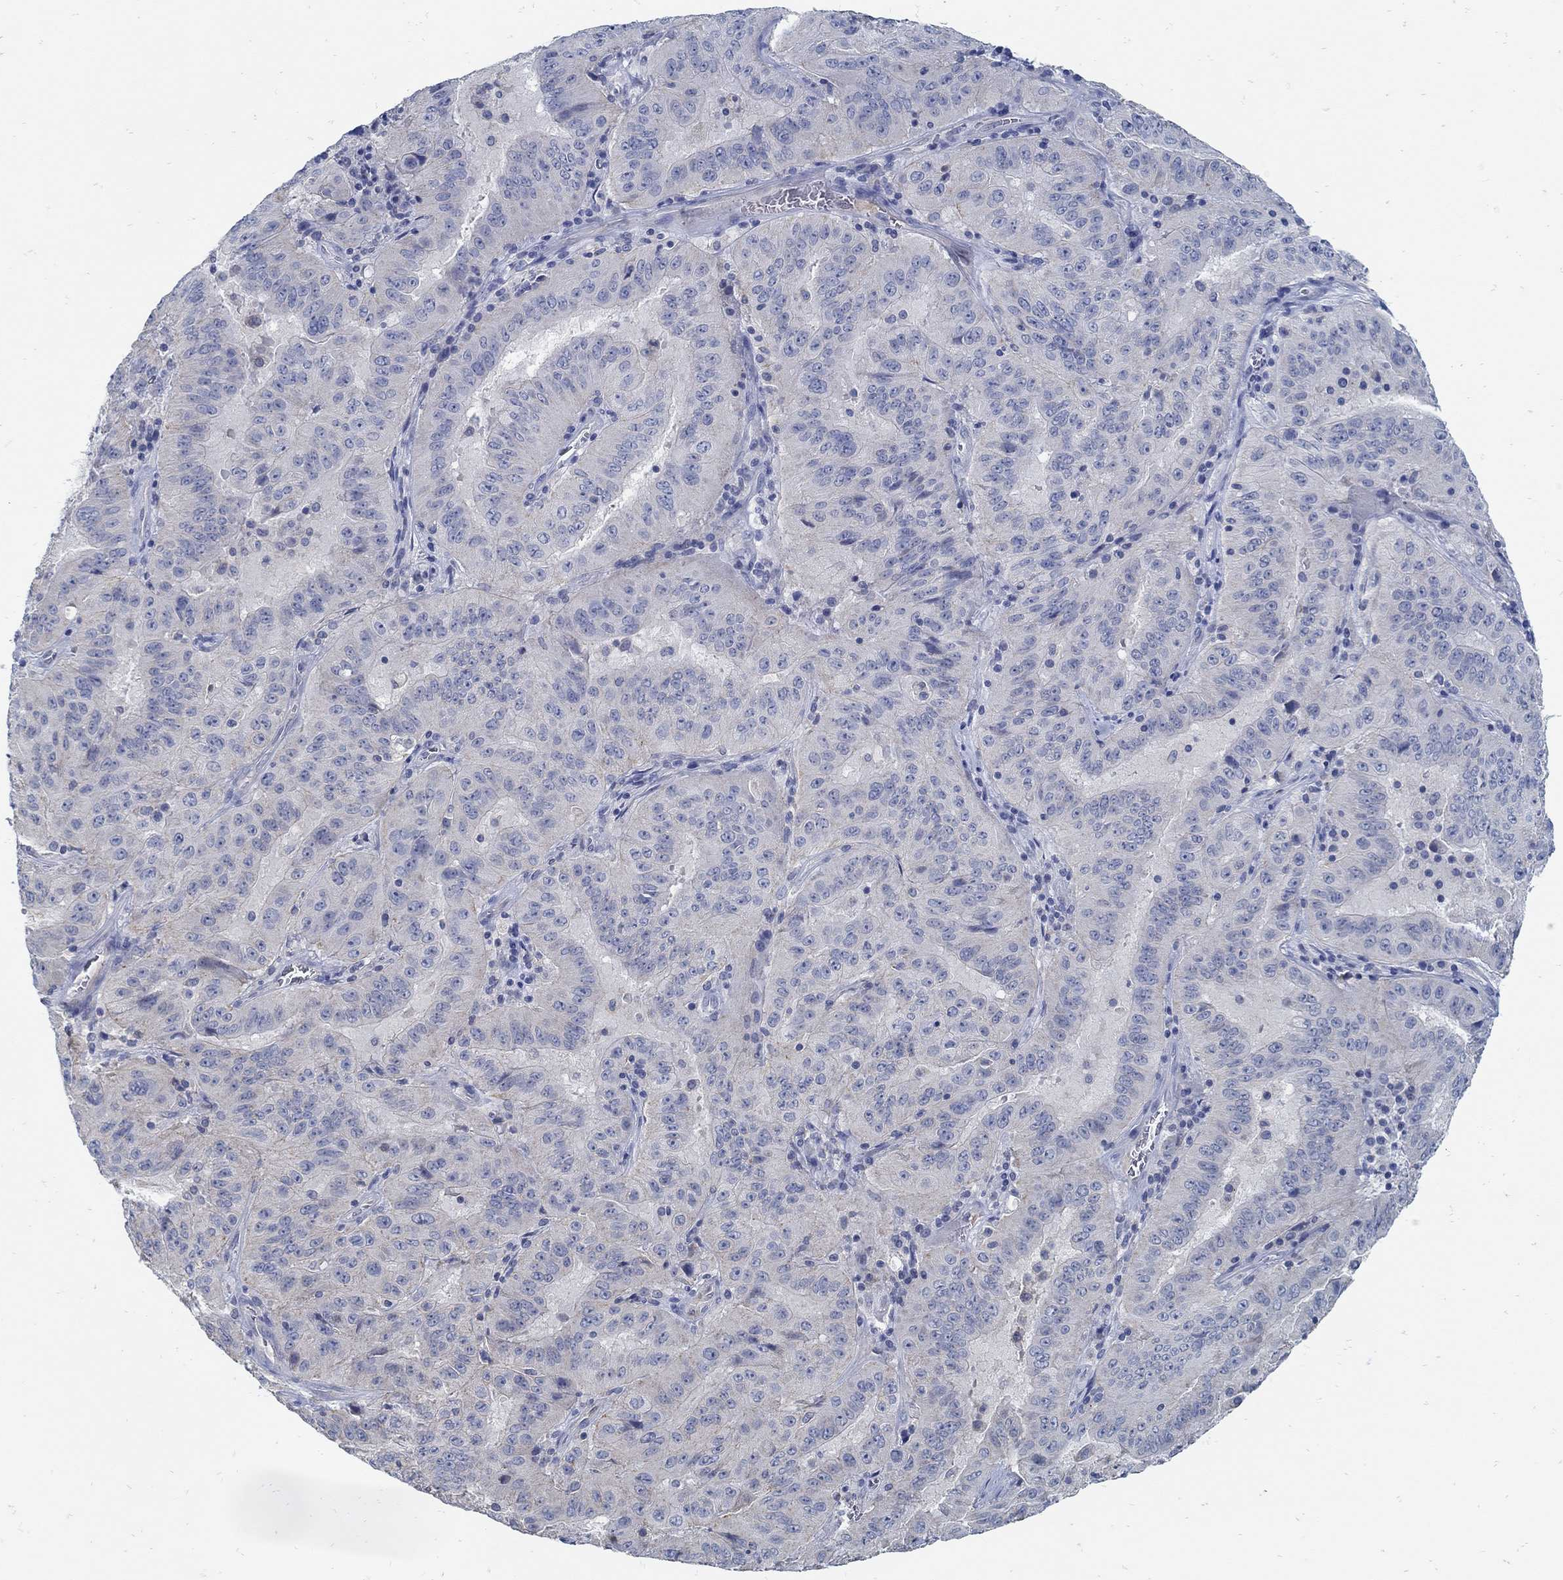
{"staining": {"intensity": "negative", "quantity": "none", "location": "none"}, "tissue": "pancreatic cancer", "cell_type": "Tumor cells", "image_type": "cancer", "snomed": [{"axis": "morphology", "description": "Adenocarcinoma, NOS"}, {"axis": "topography", "description": "Pancreas"}], "caption": "Immunohistochemical staining of human pancreatic adenocarcinoma shows no significant expression in tumor cells.", "gene": "ZFAND4", "patient": {"sex": "male", "age": 63}}